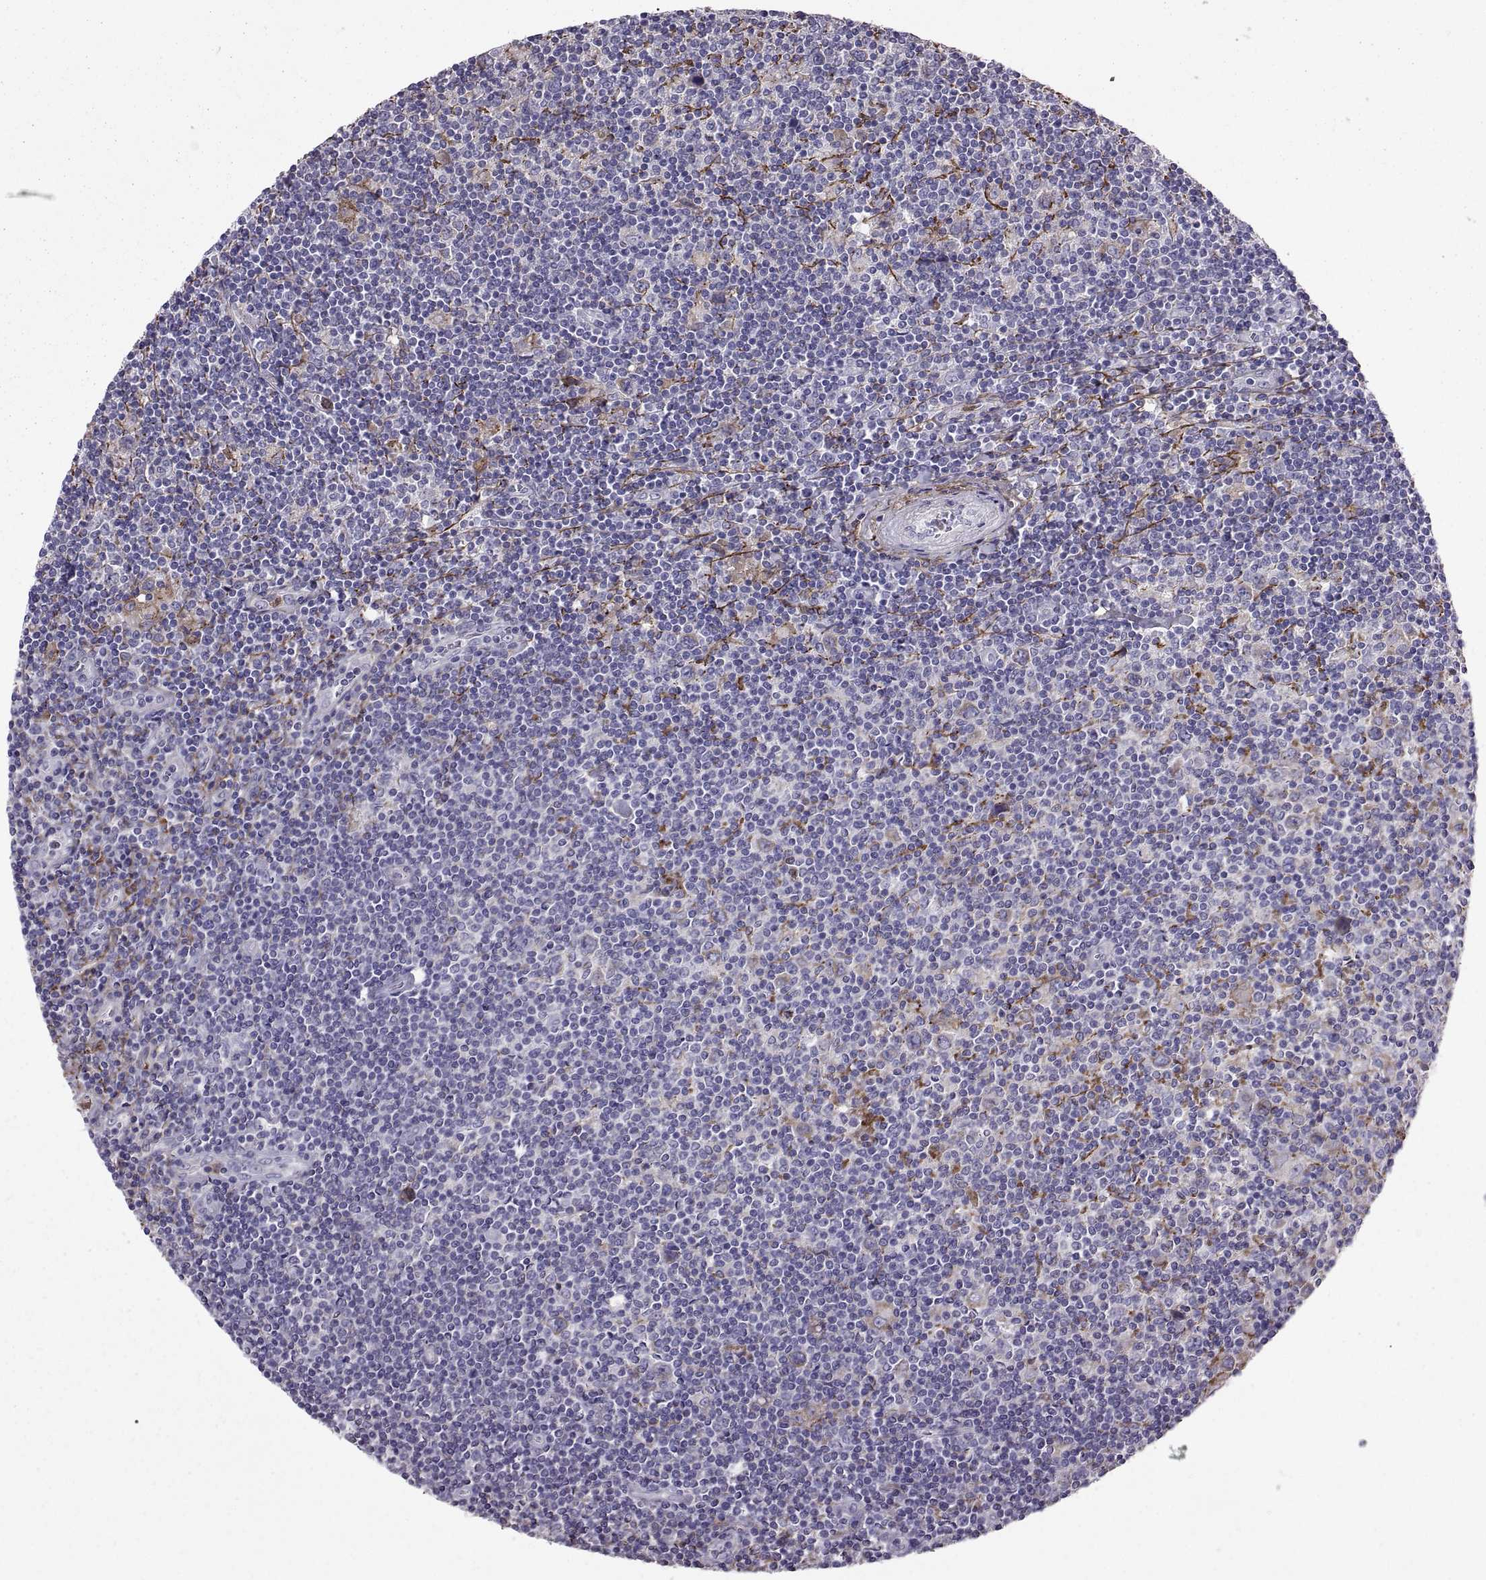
{"staining": {"intensity": "negative", "quantity": "none", "location": "none"}, "tissue": "lymphoma", "cell_type": "Tumor cells", "image_type": "cancer", "snomed": [{"axis": "morphology", "description": "Hodgkin's disease, NOS"}, {"axis": "topography", "description": "Lymph node"}], "caption": "A high-resolution photomicrograph shows immunohistochemistry staining of lymphoma, which shows no significant staining in tumor cells.", "gene": "EMILIN2", "patient": {"sex": "male", "age": 40}}